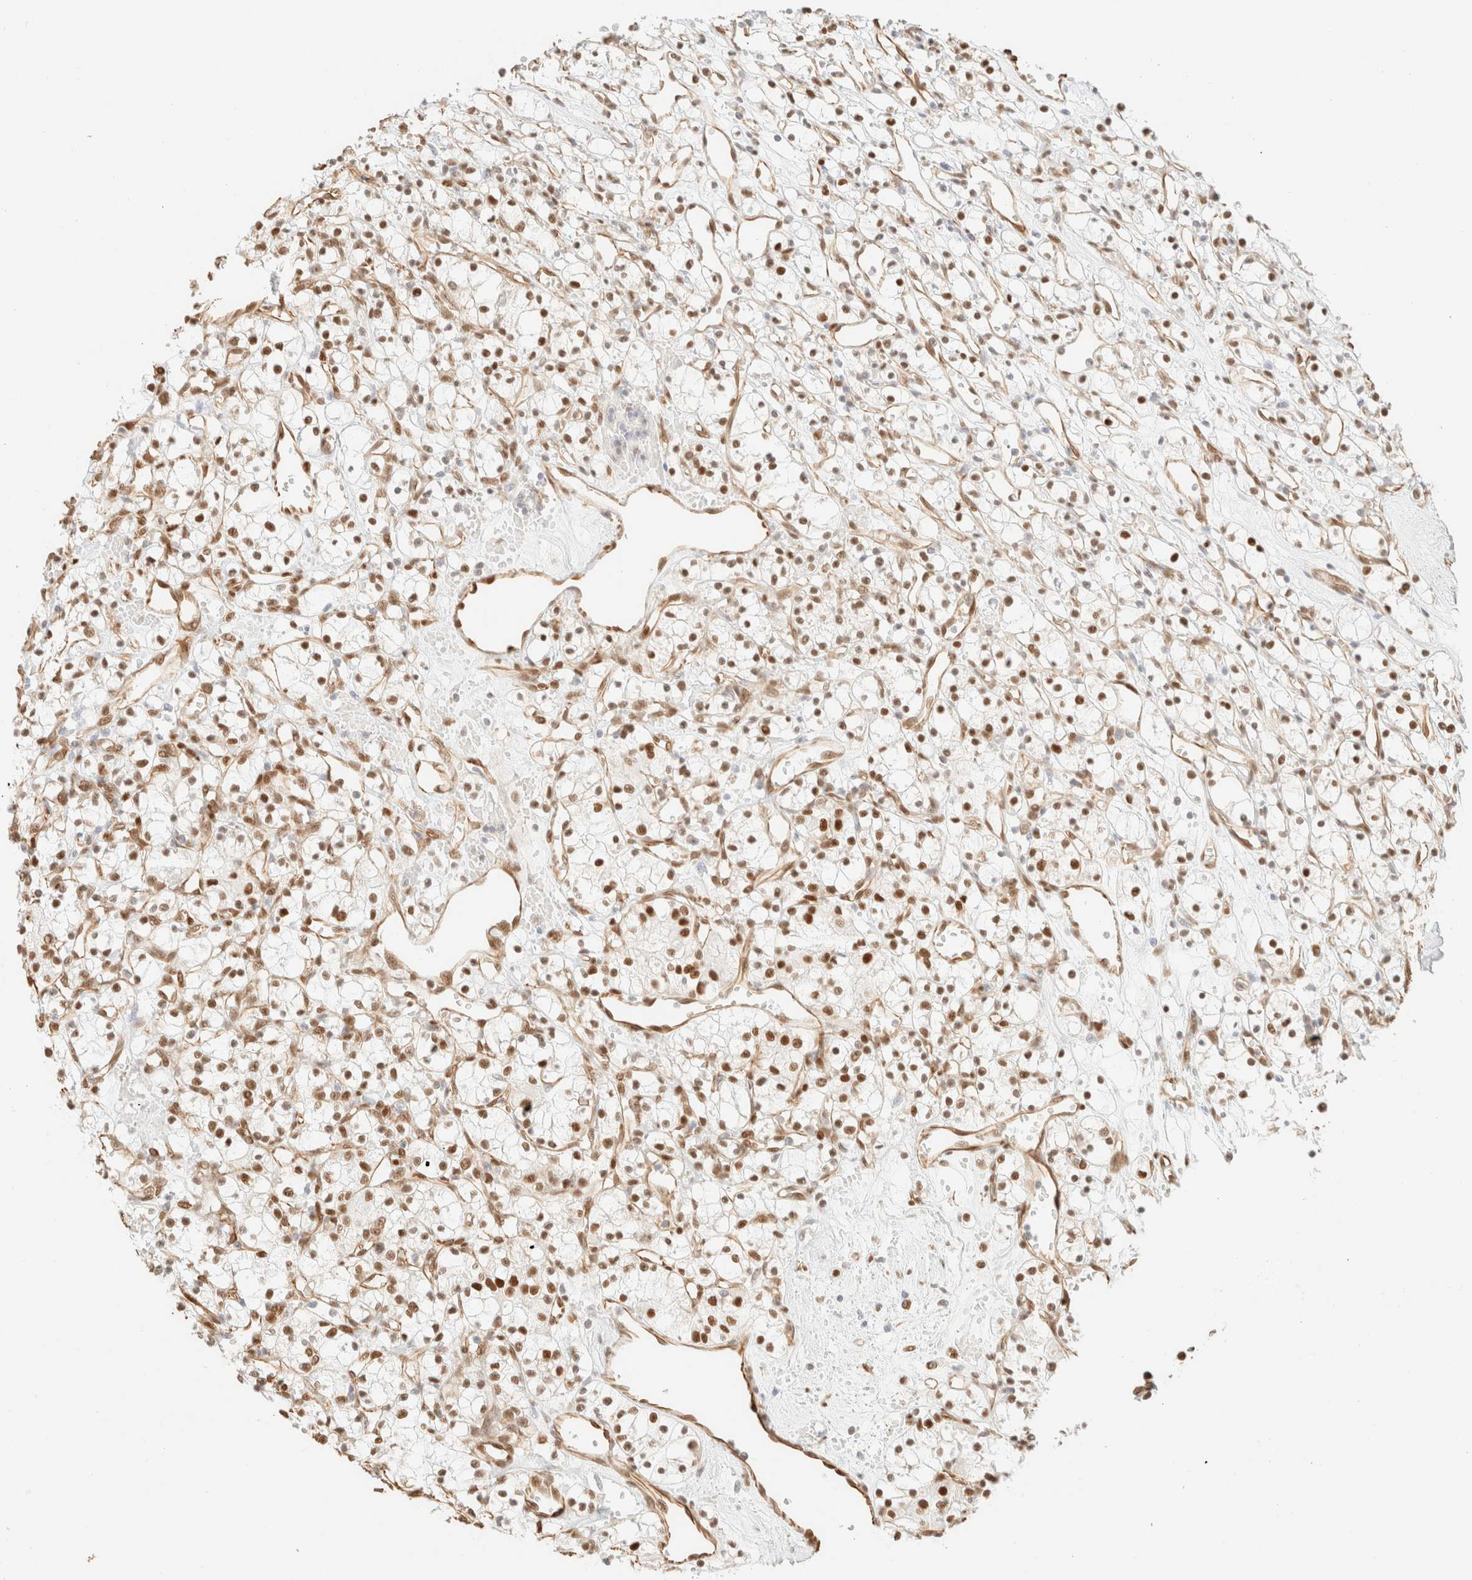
{"staining": {"intensity": "moderate", "quantity": ">75%", "location": "nuclear"}, "tissue": "renal cancer", "cell_type": "Tumor cells", "image_type": "cancer", "snomed": [{"axis": "morphology", "description": "Adenocarcinoma, NOS"}, {"axis": "topography", "description": "Kidney"}], "caption": "IHC histopathology image of neoplastic tissue: human renal cancer (adenocarcinoma) stained using IHC exhibits medium levels of moderate protein expression localized specifically in the nuclear of tumor cells, appearing as a nuclear brown color.", "gene": "ZSCAN18", "patient": {"sex": "female", "age": 59}}